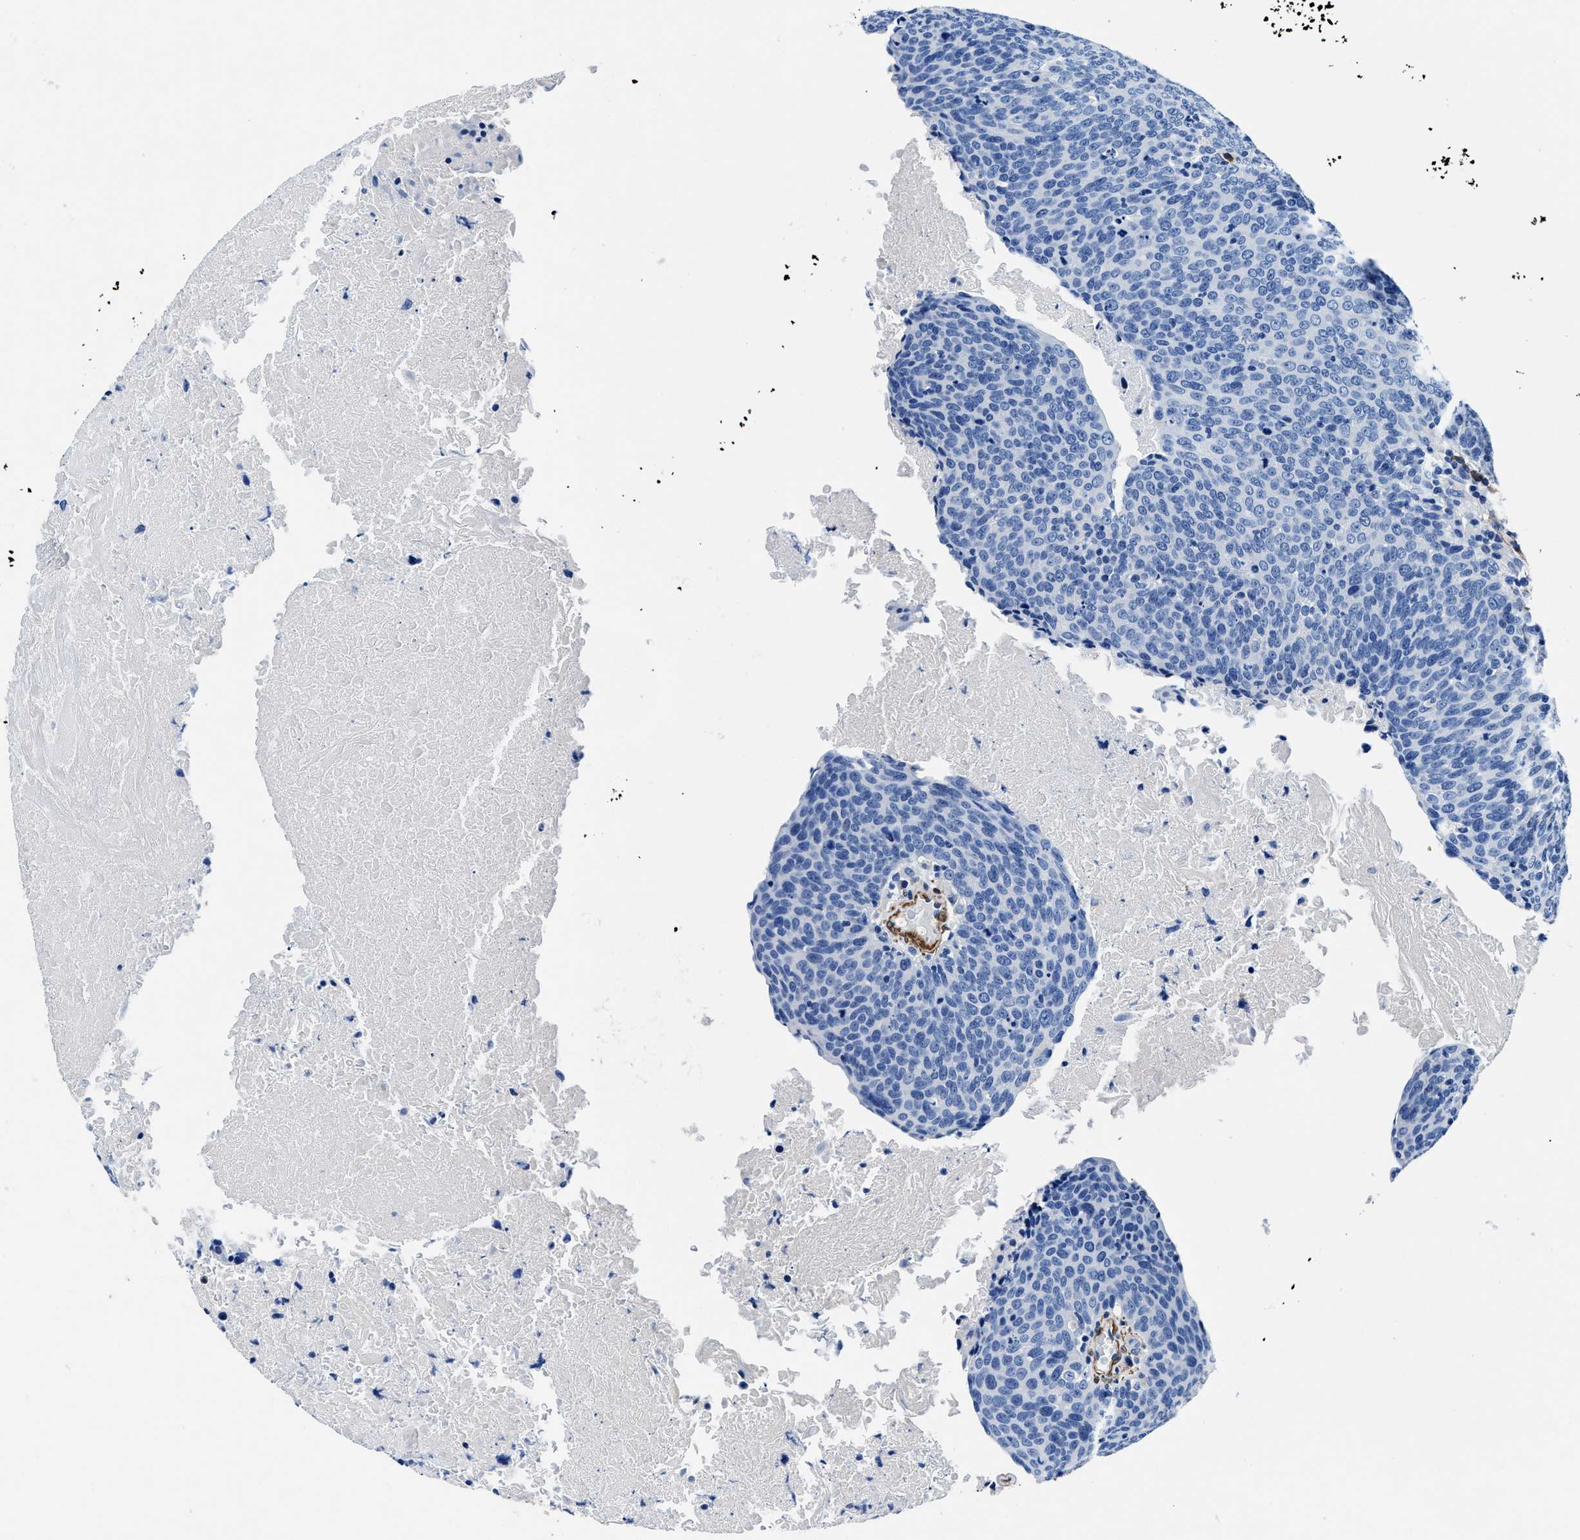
{"staining": {"intensity": "negative", "quantity": "none", "location": "none"}, "tissue": "head and neck cancer", "cell_type": "Tumor cells", "image_type": "cancer", "snomed": [{"axis": "morphology", "description": "Squamous cell carcinoma, NOS"}, {"axis": "morphology", "description": "Squamous cell carcinoma, metastatic, NOS"}, {"axis": "topography", "description": "Lymph node"}, {"axis": "topography", "description": "Head-Neck"}], "caption": "The photomicrograph displays no significant expression in tumor cells of squamous cell carcinoma (head and neck).", "gene": "TEX261", "patient": {"sex": "male", "age": 62}}